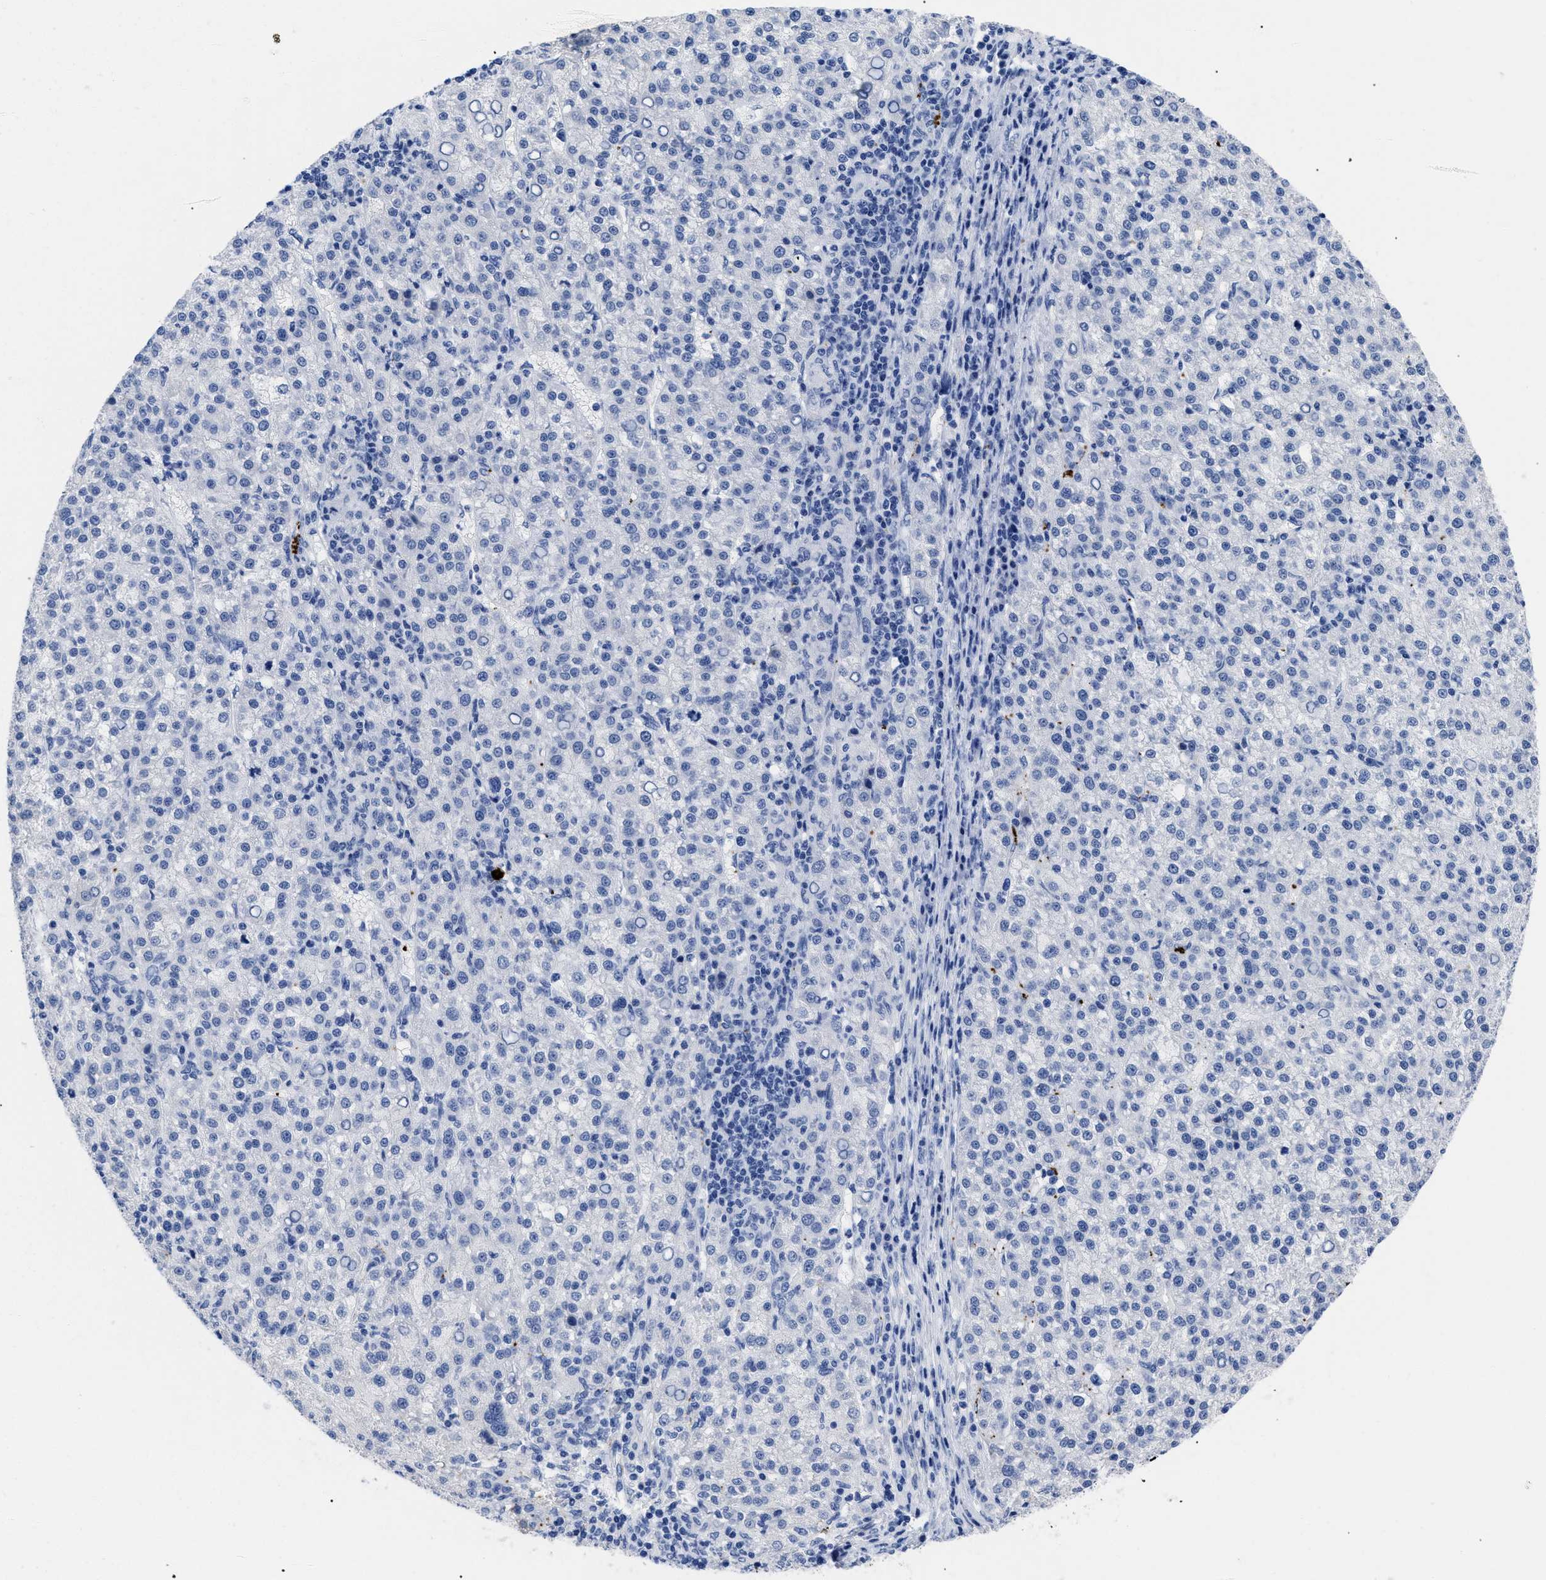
{"staining": {"intensity": "negative", "quantity": "none", "location": "none"}, "tissue": "liver cancer", "cell_type": "Tumor cells", "image_type": "cancer", "snomed": [{"axis": "morphology", "description": "Carcinoma, Hepatocellular, NOS"}, {"axis": "topography", "description": "Liver"}], "caption": "The image reveals no staining of tumor cells in hepatocellular carcinoma (liver).", "gene": "TREML1", "patient": {"sex": "female", "age": 58}}